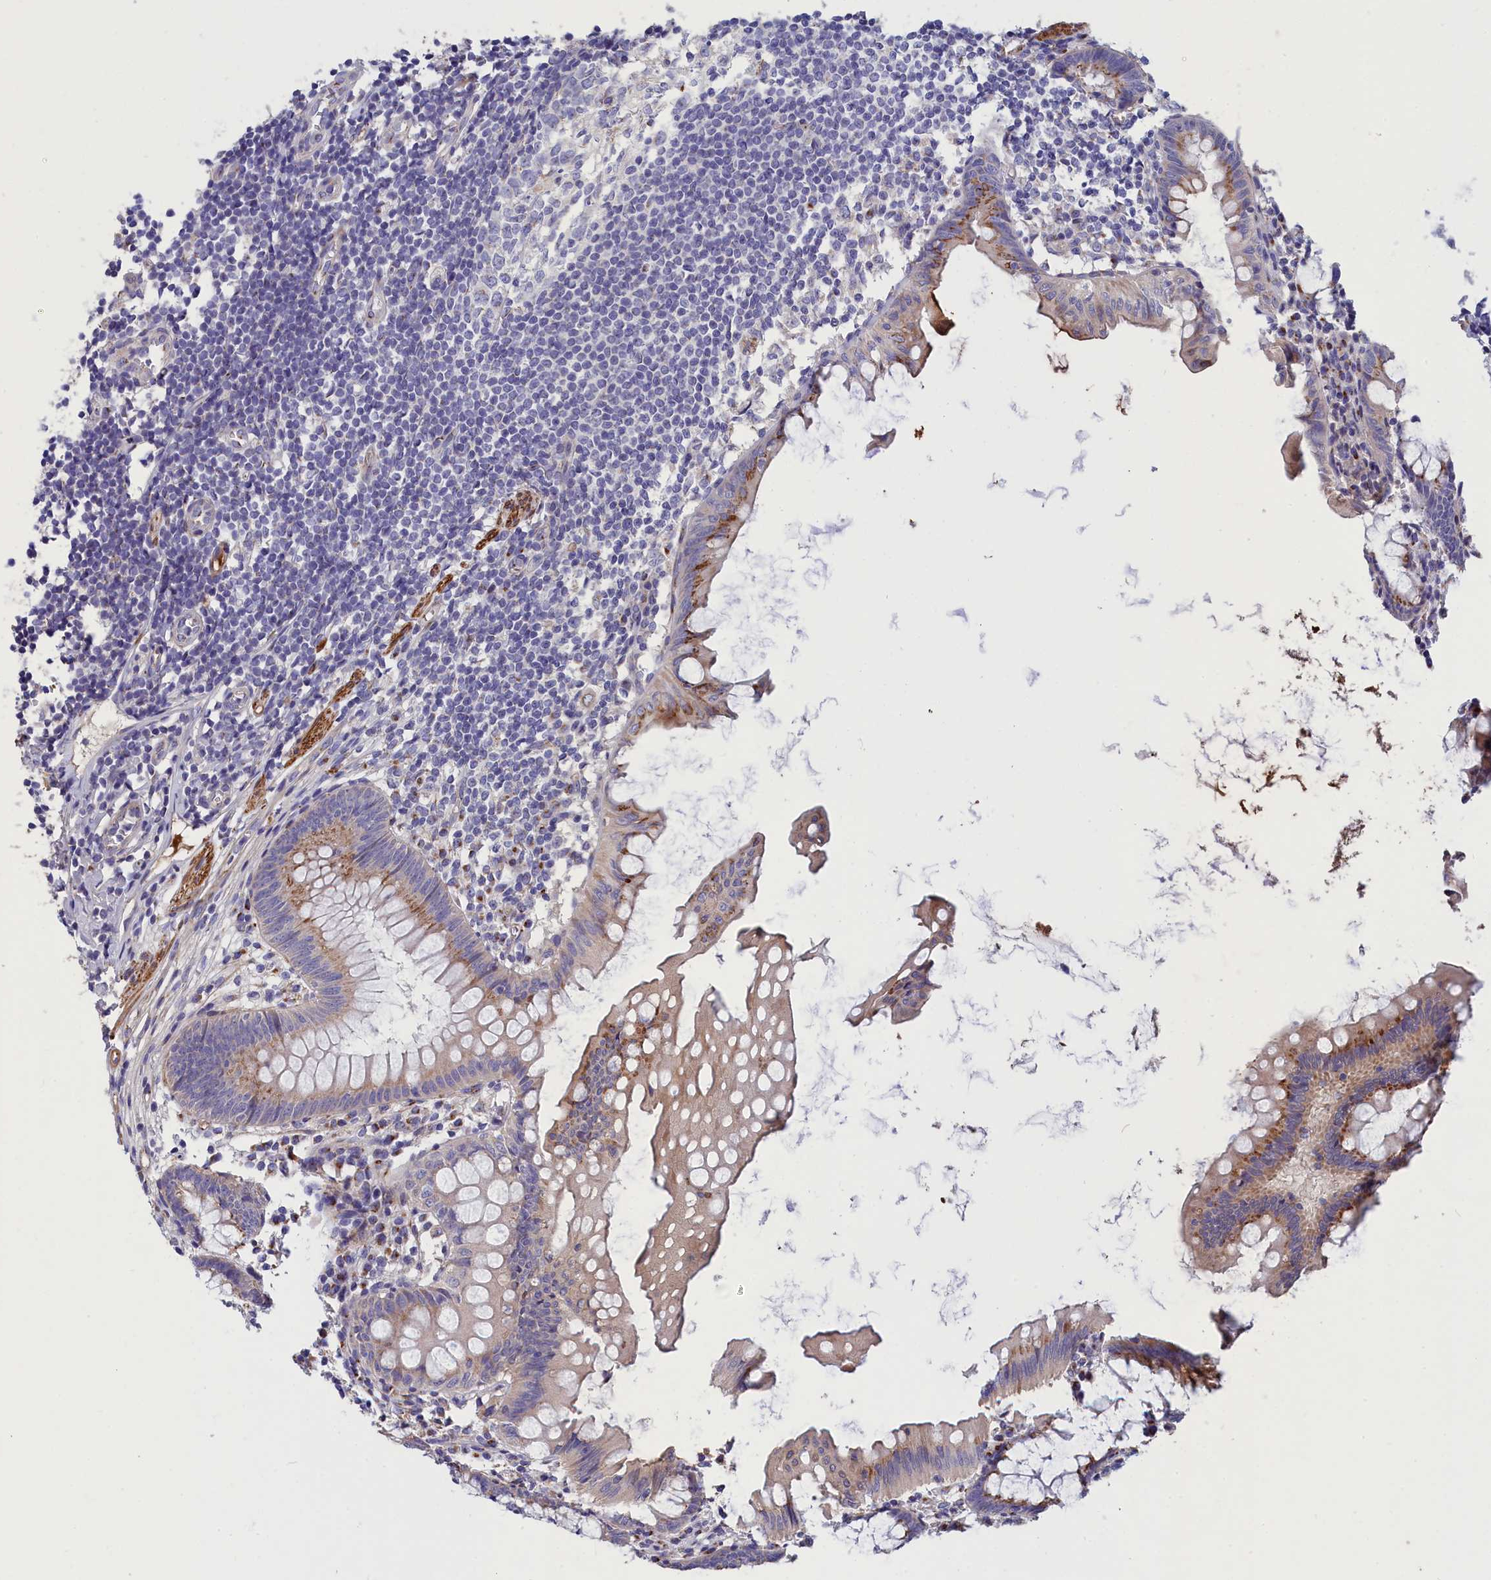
{"staining": {"intensity": "moderate", "quantity": "25%-75%", "location": "cytoplasmic/membranous"}, "tissue": "appendix", "cell_type": "Glandular cells", "image_type": "normal", "snomed": [{"axis": "morphology", "description": "Normal tissue, NOS"}, {"axis": "topography", "description": "Appendix"}], "caption": "This is an image of immunohistochemistry (IHC) staining of benign appendix, which shows moderate staining in the cytoplasmic/membranous of glandular cells.", "gene": "TUBGCP4", "patient": {"sex": "female", "age": 51}}